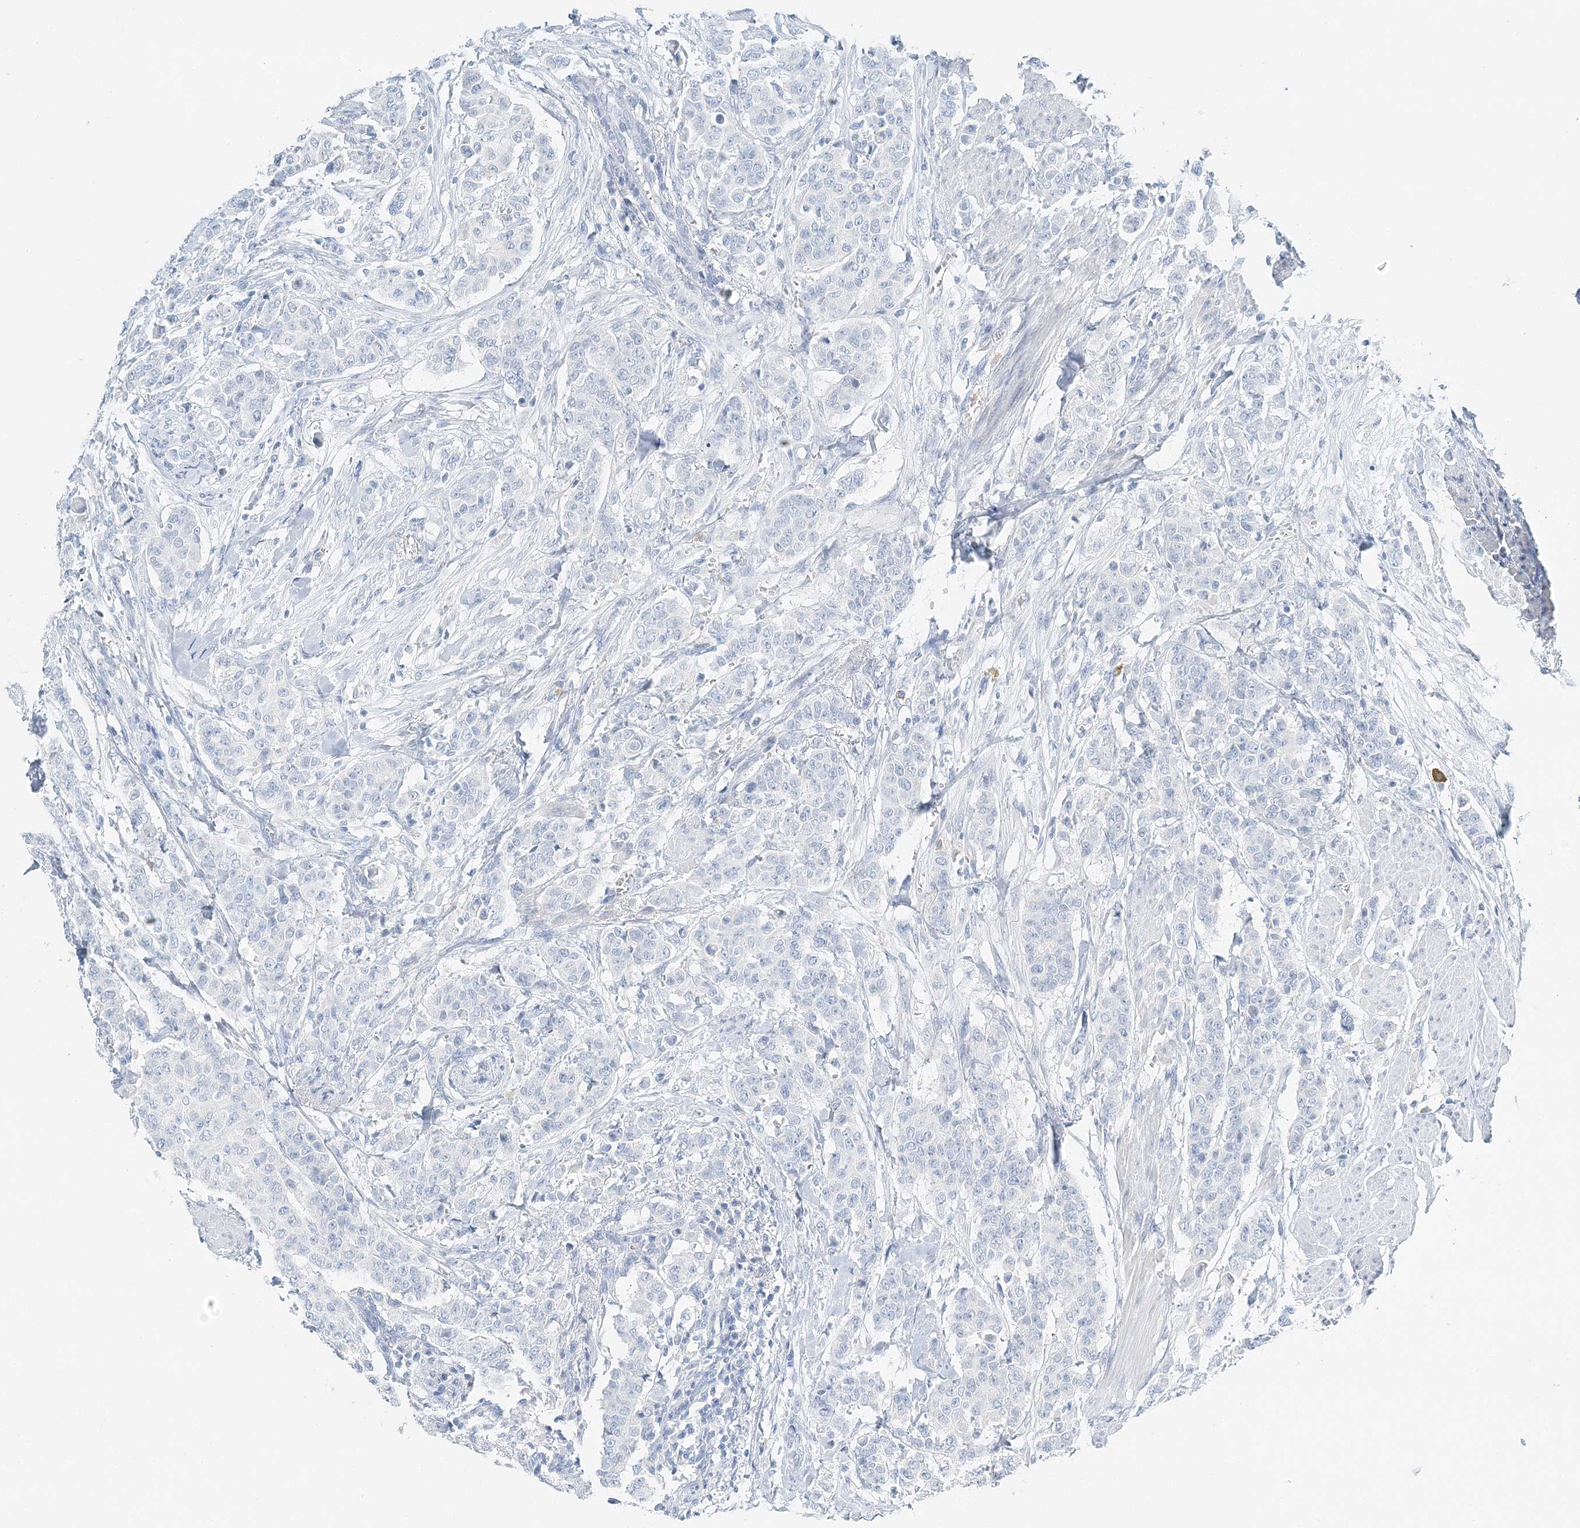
{"staining": {"intensity": "negative", "quantity": "none", "location": "none"}, "tissue": "breast cancer", "cell_type": "Tumor cells", "image_type": "cancer", "snomed": [{"axis": "morphology", "description": "Duct carcinoma"}, {"axis": "topography", "description": "Breast"}], "caption": "Photomicrograph shows no significant protein expression in tumor cells of infiltrating ductal carcinoma (breast).", "gene": "VILL", "patient": {"sex": "female", "age": 40}}